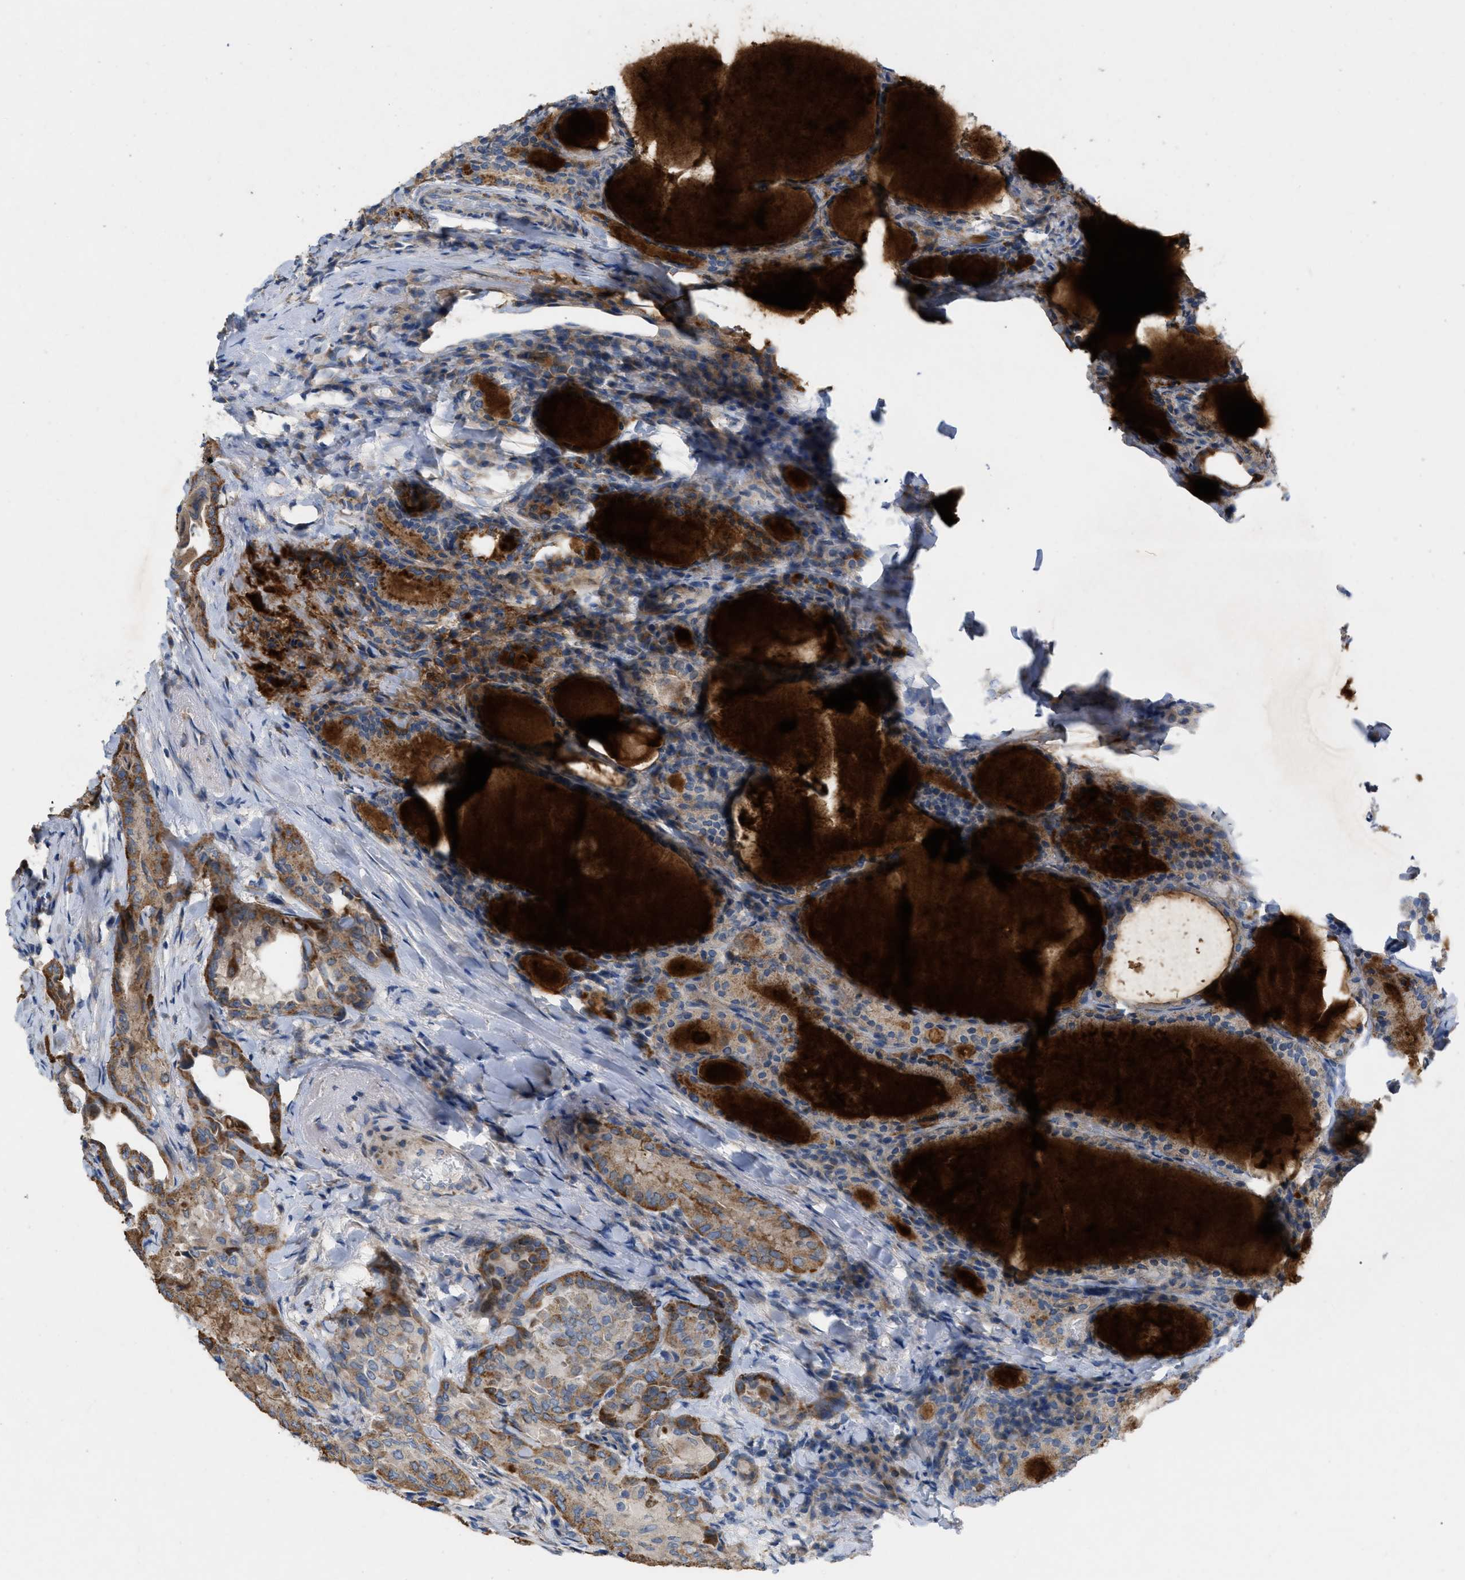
{"staining": {"intensity": "moderate", "quantity": "25%-75%", "location": "cytoplasmic/membranous"}, "tissue": "thyroid cancer", "cell_type": "Tumor cells", "image_type": "cancer", "snomed": [{"axis": "morphology", "description": "Papillary adenocarcinoma, NOS"}, {"axis": "topography", "description": "Thyroid gland"}], "caption": "Protein staining of papillary adenocarcinoma (thyroid) tissue exhibits moderate cytoplasmic/membranous expression in approximately 25%-75% of tumor cells.", "gene": "PLPPR5", "patient": {"sex": "female", "age": 42}}